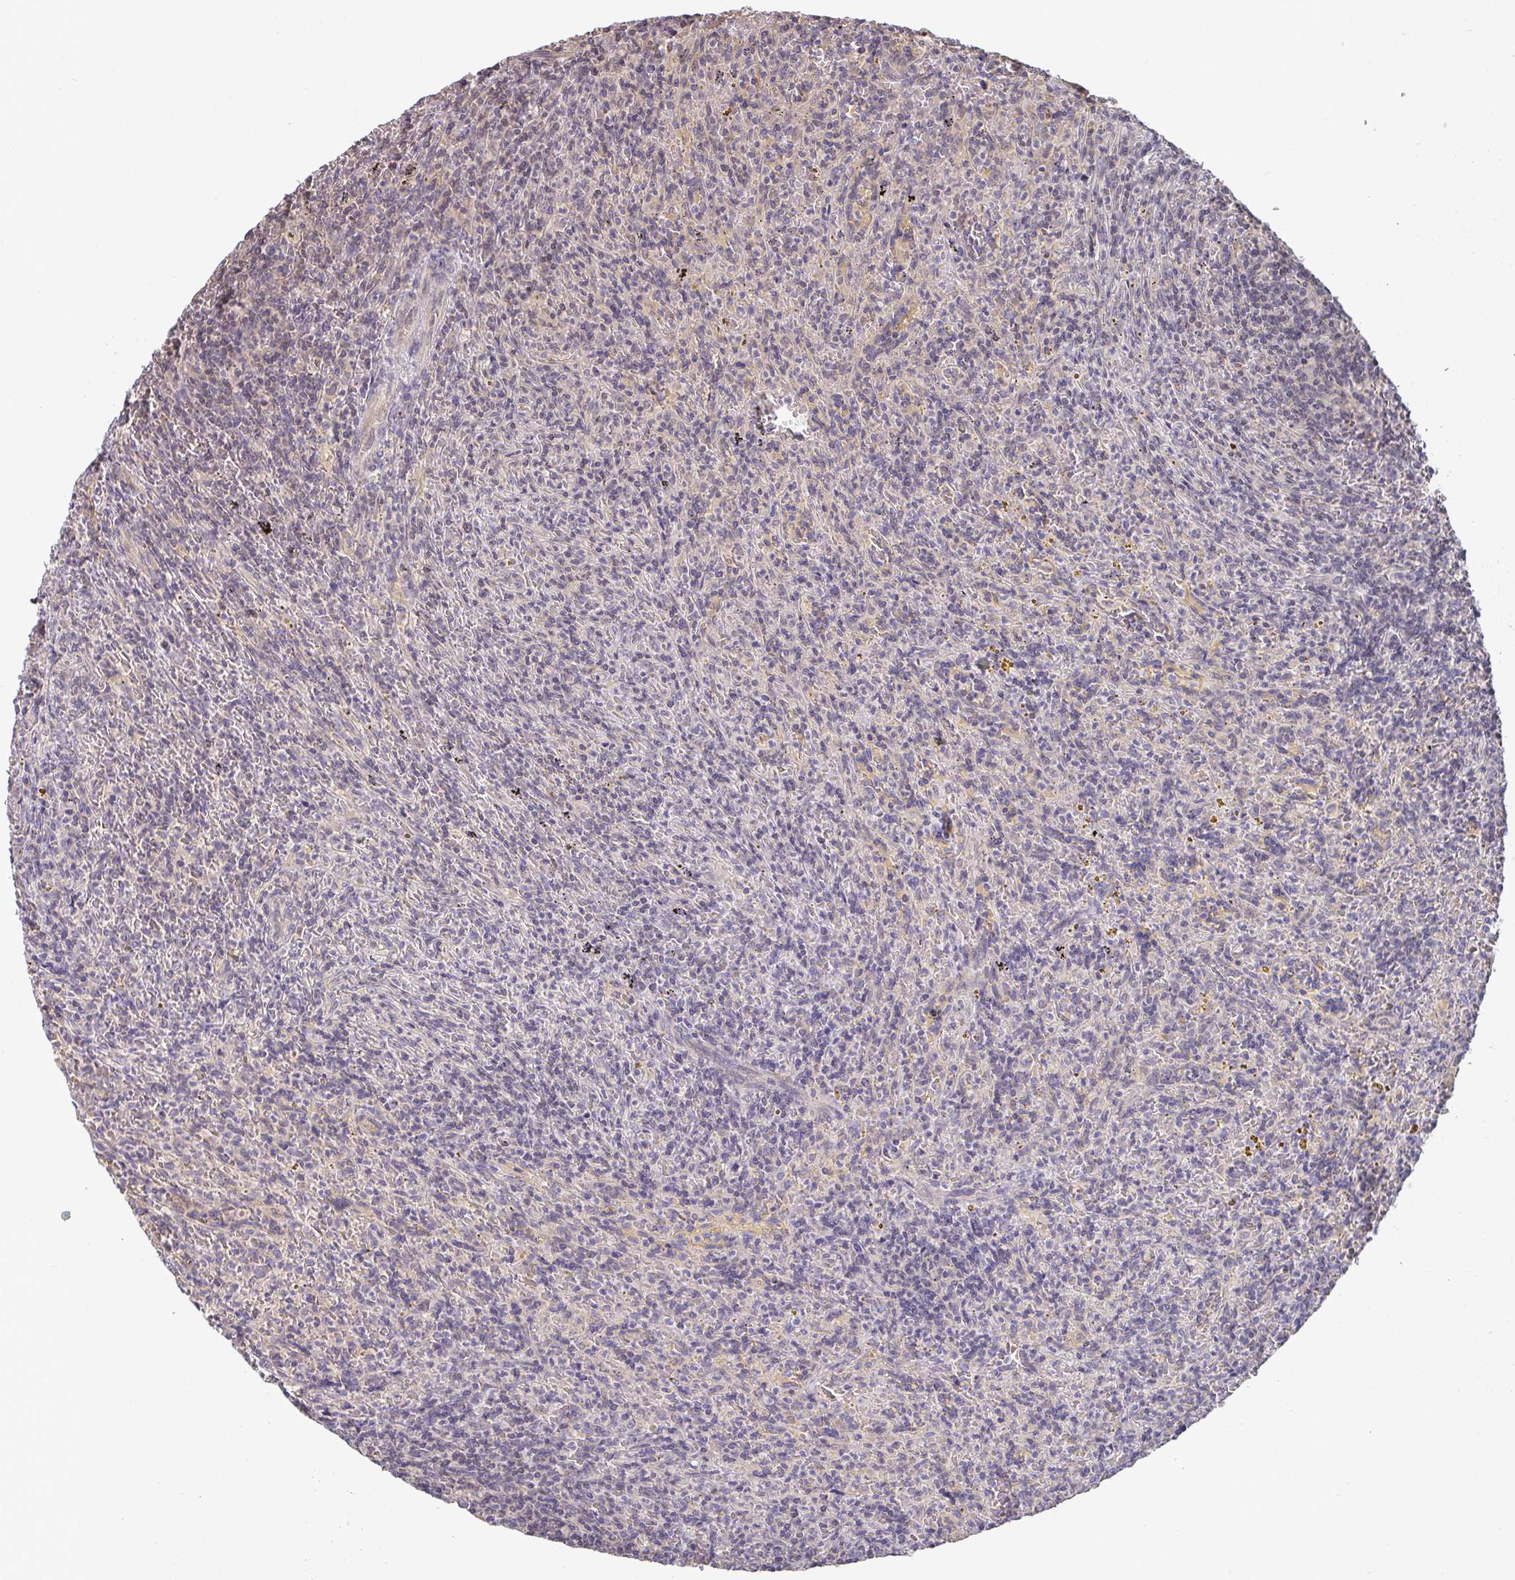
{"staining": {"intensity": "negative", "quantity": "none", "location": "none"}, "tissue": "lymphoma", "cell_type": "Tumor cells", "image_type": "cancer", "snomed": [{"axis": "morphology", "description": "Malignant lymphoma, non-Hodgkin's type, Low grade"}, {"axis": "topography", "description": "Spleen"}], "caption": "This is a histopathology image of immunohistochemistry (IHC) staining of lymphoma, which shows no expression in tumor cells.", "gene": "GSDMB", "patient": {"sex": "female", "age": 70}}